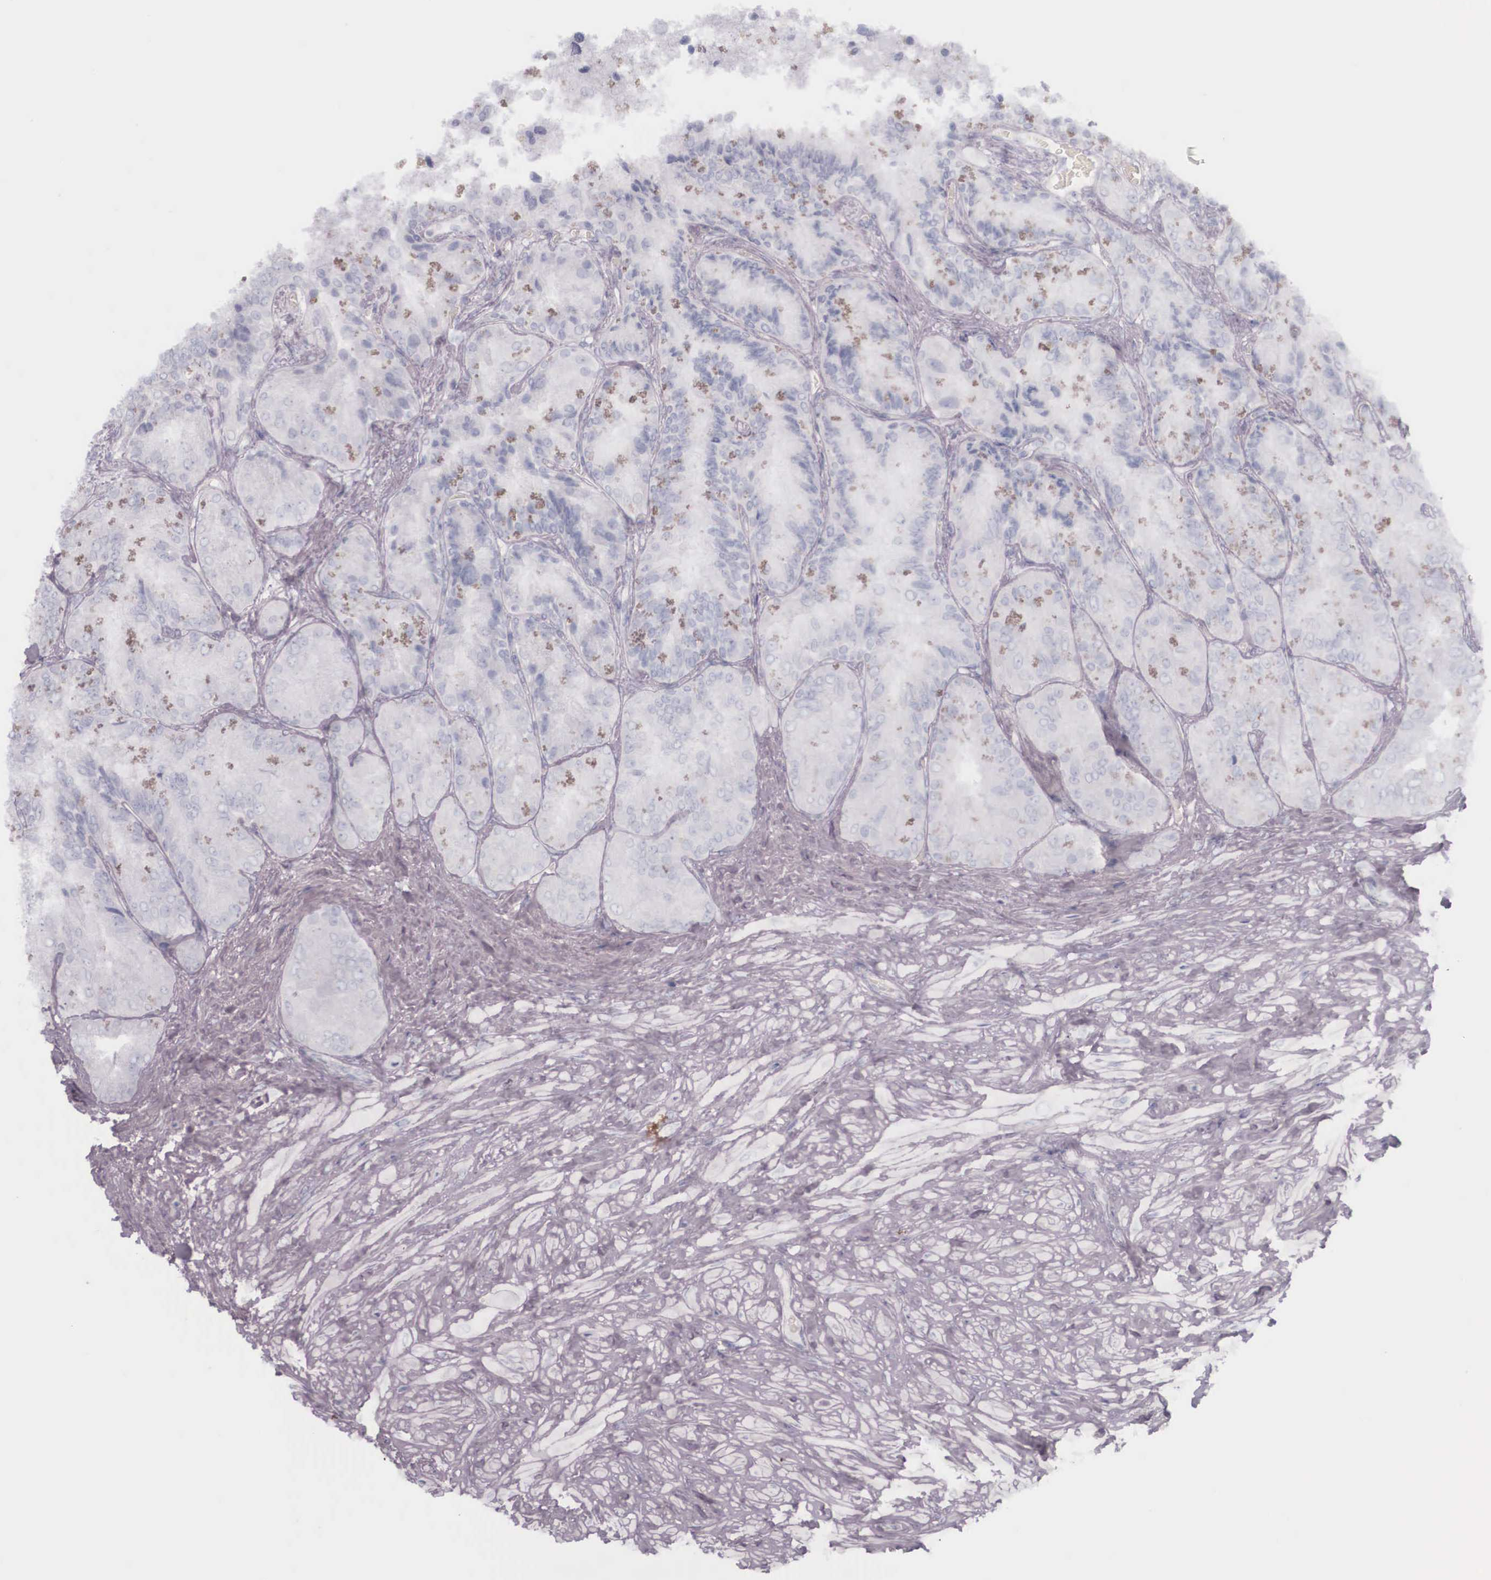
{"staining": {"intensity": "negative", "quantity": "none", "location": "none"}, "tissue": "seminal vesicle", "cell_type": "Glandular cells", "image_type": "normal", "snomed": [{"axis": "morphology", "description": "Normal tissue, NOS"}, {"axis": "topography", "description": "Seminal veicle"}], "caption": "Immunohistochemical staining of unremarkable human seminal vesicle demonstrates no significant staining in glandular cells. (Brightfield microscopy of DAB immunohistochemistry (IHC) at high magnification).", "gene": "KRT14", "patient": {"sex": "male", "age": 69}}